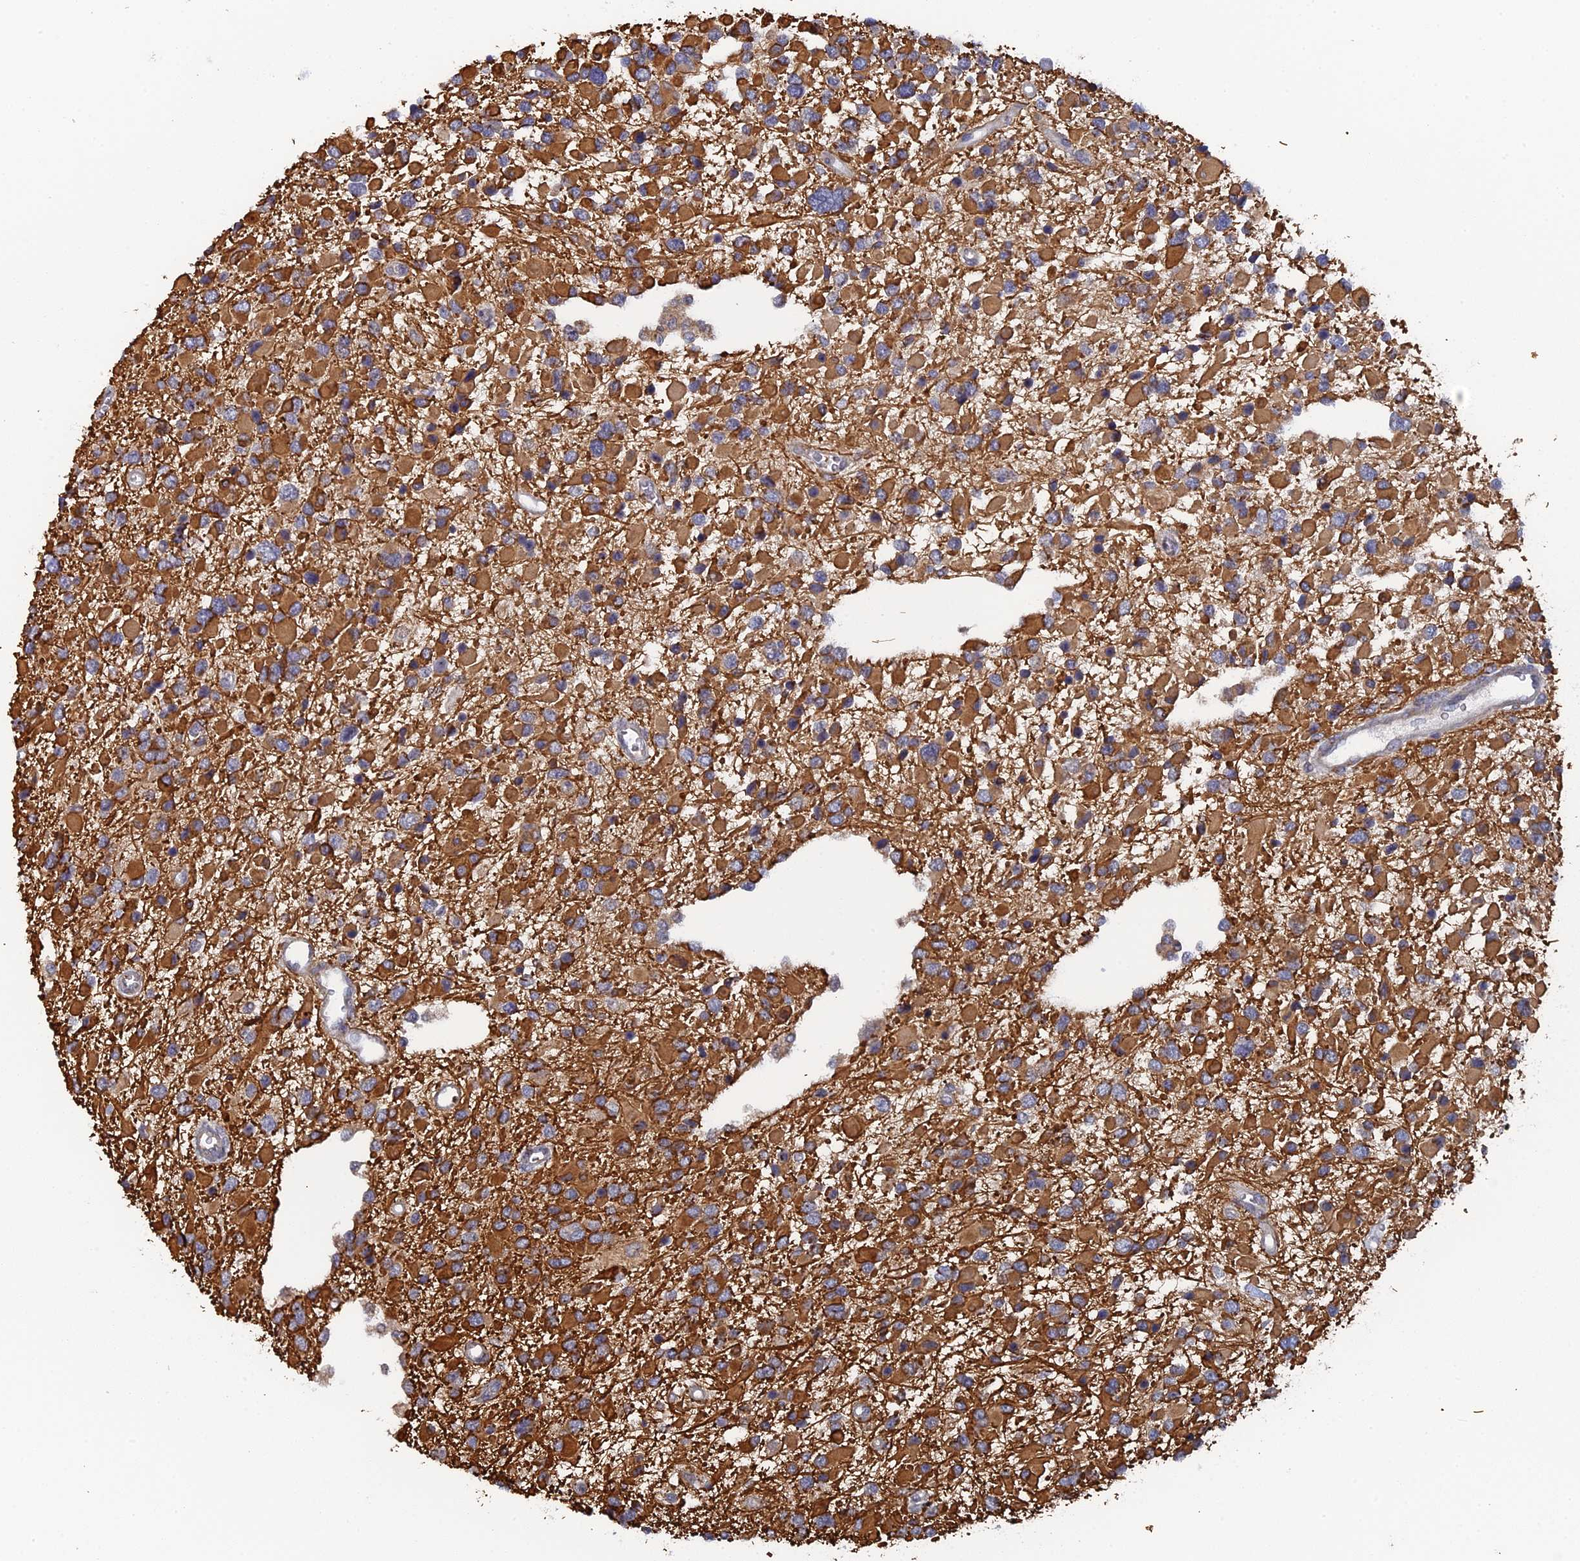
{"staining": {"intensity": "strong", "quantity": ">75%", "location": "cytoplasmic/membranous"}, "tissue": "glioma", "cell_type": "Tumor cells", "image_type": "cancer", "snomed": [{"axis": "morphology", "description": "Glioma, malignant, High grade"}, {"axis": "topography", "description": "Brain"}], "caption": "Immunohistochemical staining of malignant glioma (high-grade) shows high levels of strong cytoplasmic/membranous expression in approximately >75% of tumor cells. Nuclei are stained in blue.", "gene": "MIGA2", "patient": {"sex": "male", "age": 53}}